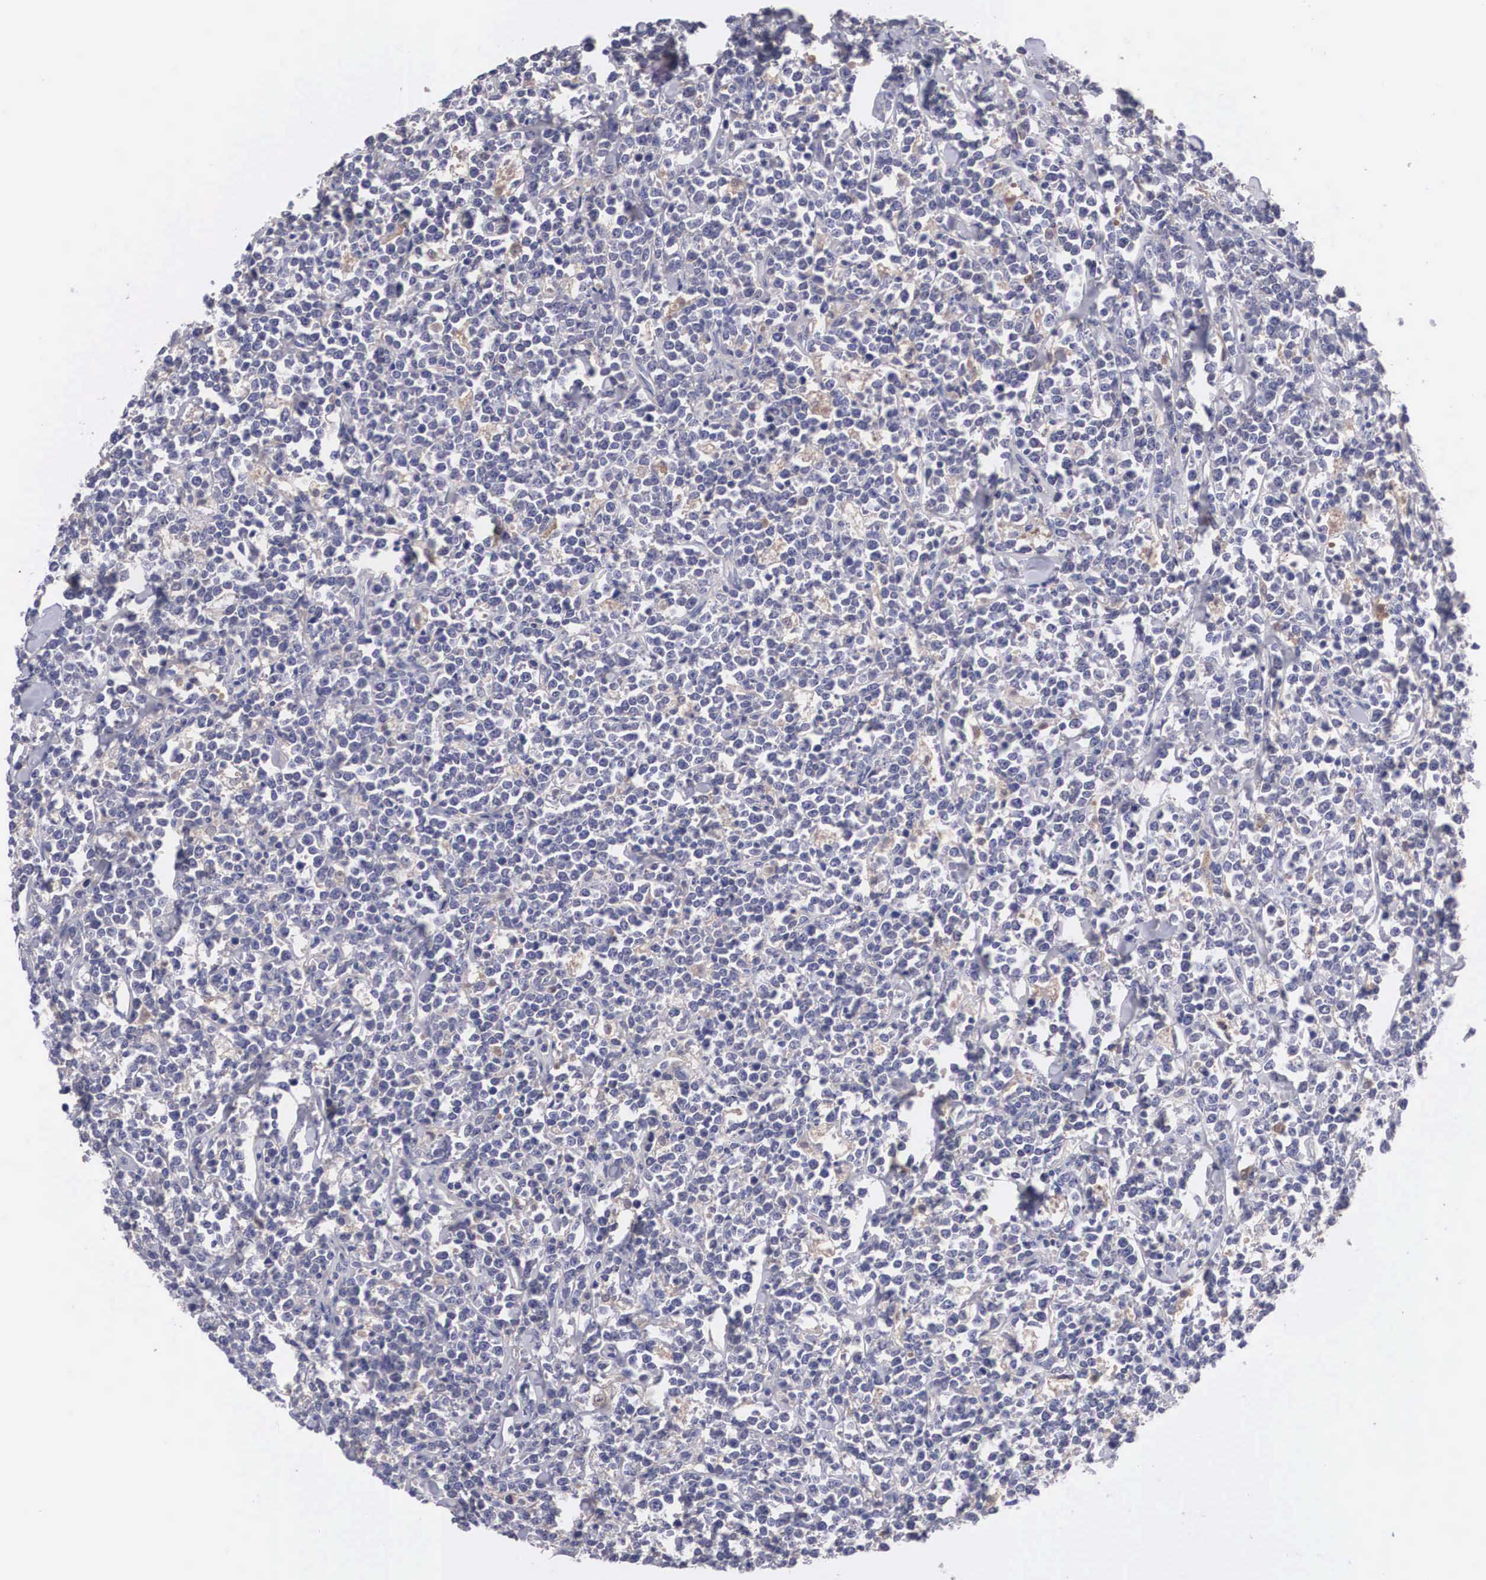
{"staining": {"intensity": "negative", "quantity": "none", "location": "none"}, "tissue": "lymphoma", "cell_type": "Tumor cells", "image_type": "cancer", "snomed": [{"axis": "morphology", "description": "Malignant lymphoma, non-Hodgkin's type, High grade"}, {"axis": "topography", "description": "Small intestine"}, {"axis": "topography", "description": "Colon"}], "caption": "Malignant lymphoma, non-Hodgkin's type (high-grade) was stained to show a protein in brown. There is no significant positivity in tumor cells.", "gene": "ABHD4", "patient": {"sex": "male", "age": 8}}